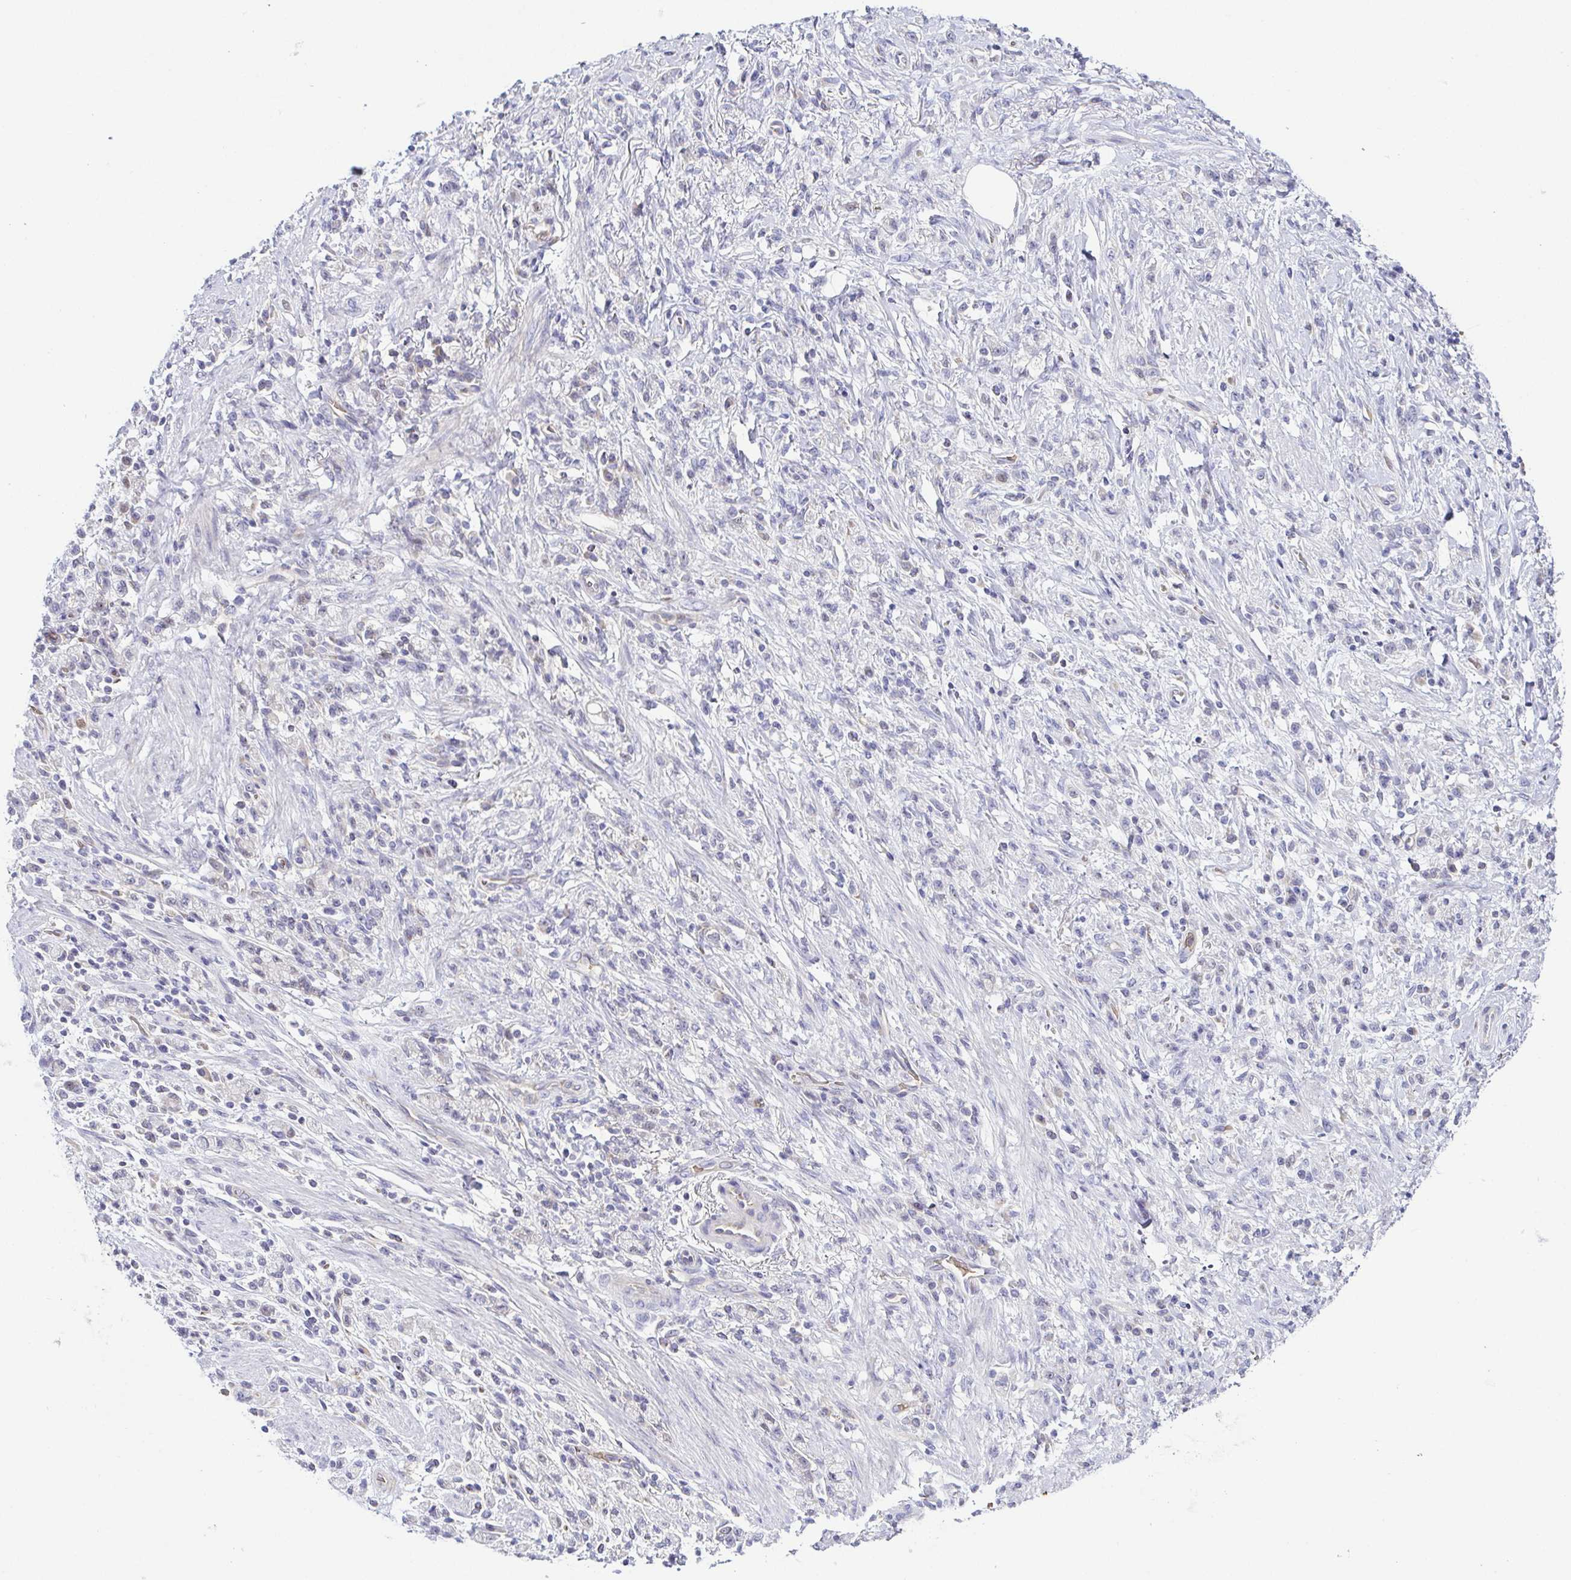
{"staining": {"intensity": "negative", "quantity": "none", "location": "none"}, "tissue": "stomach cancer", "cell_type": "Tumor cells", "image_type": "cancer", "snomed": [{"axis": "morphology", "description": "Adenocarcinoma, NOS"}, {"axis": "topography", "description": "Stomach"}], "caption": "High power microscopy photomicrograph of an IHC histopathology image of adenocarcinoma (stomach), revealing no significant staining in tumor cells.", "gene": "FAM162B", "patient": {"sex": "male", "age": 77}}